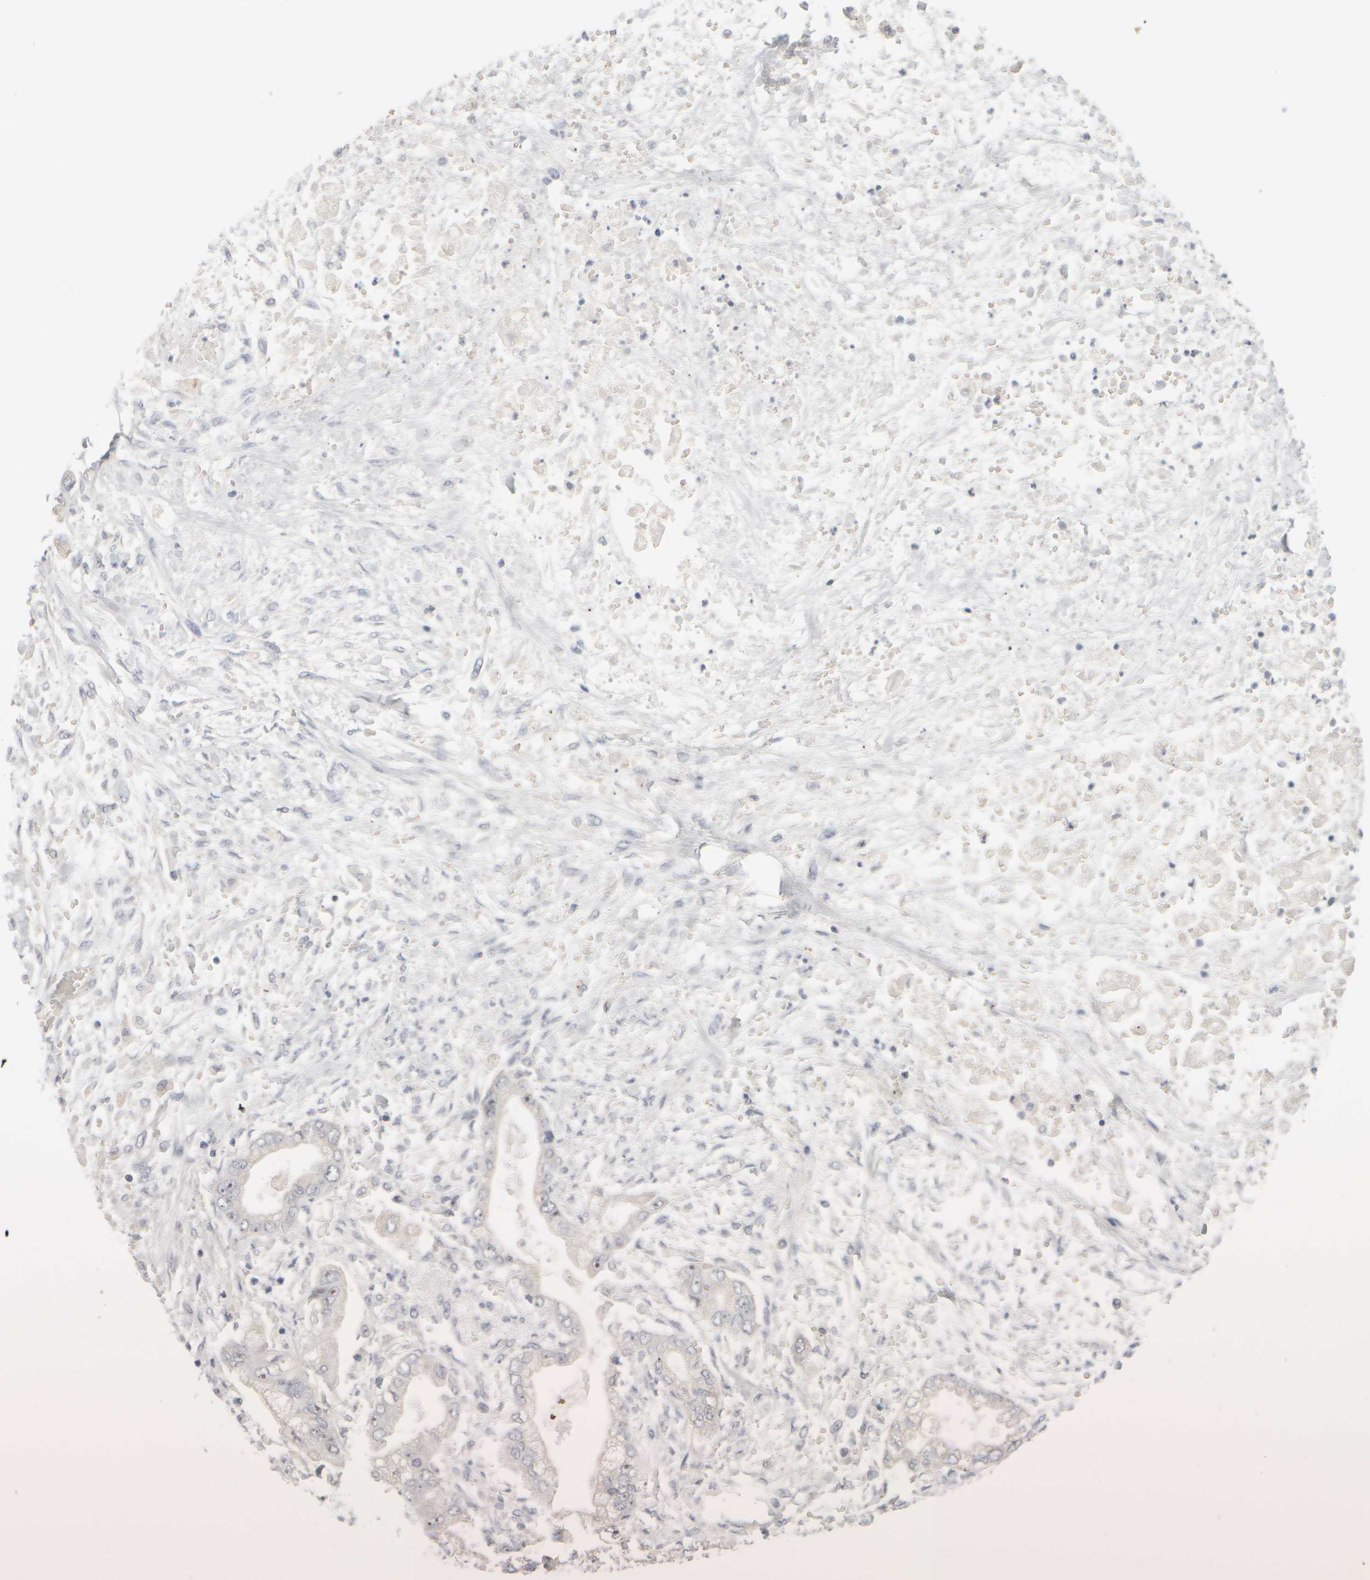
{"staining": {"intensity": "strong", "quantity": "25%-75%", "location": "nuclear"}, "tissue": "stomach cancer", "cell_type": "Tumor cells", "image_type": "cancer", "snomed": [{"axis": "morphology", "description": "Normal tissue, NOS"}, {"axis": "morphology", "description": "Adenocarcinoma, NOS"}, {"axis": "topography", "description": "Stomach"}], "caption": "A brown stain highlights strong nuclear staining of a protein in stomach cancer (adenocarcinoma) tumor cells.", "gene": "DCXR", "patient": {"sex": "male", "age": 62}}